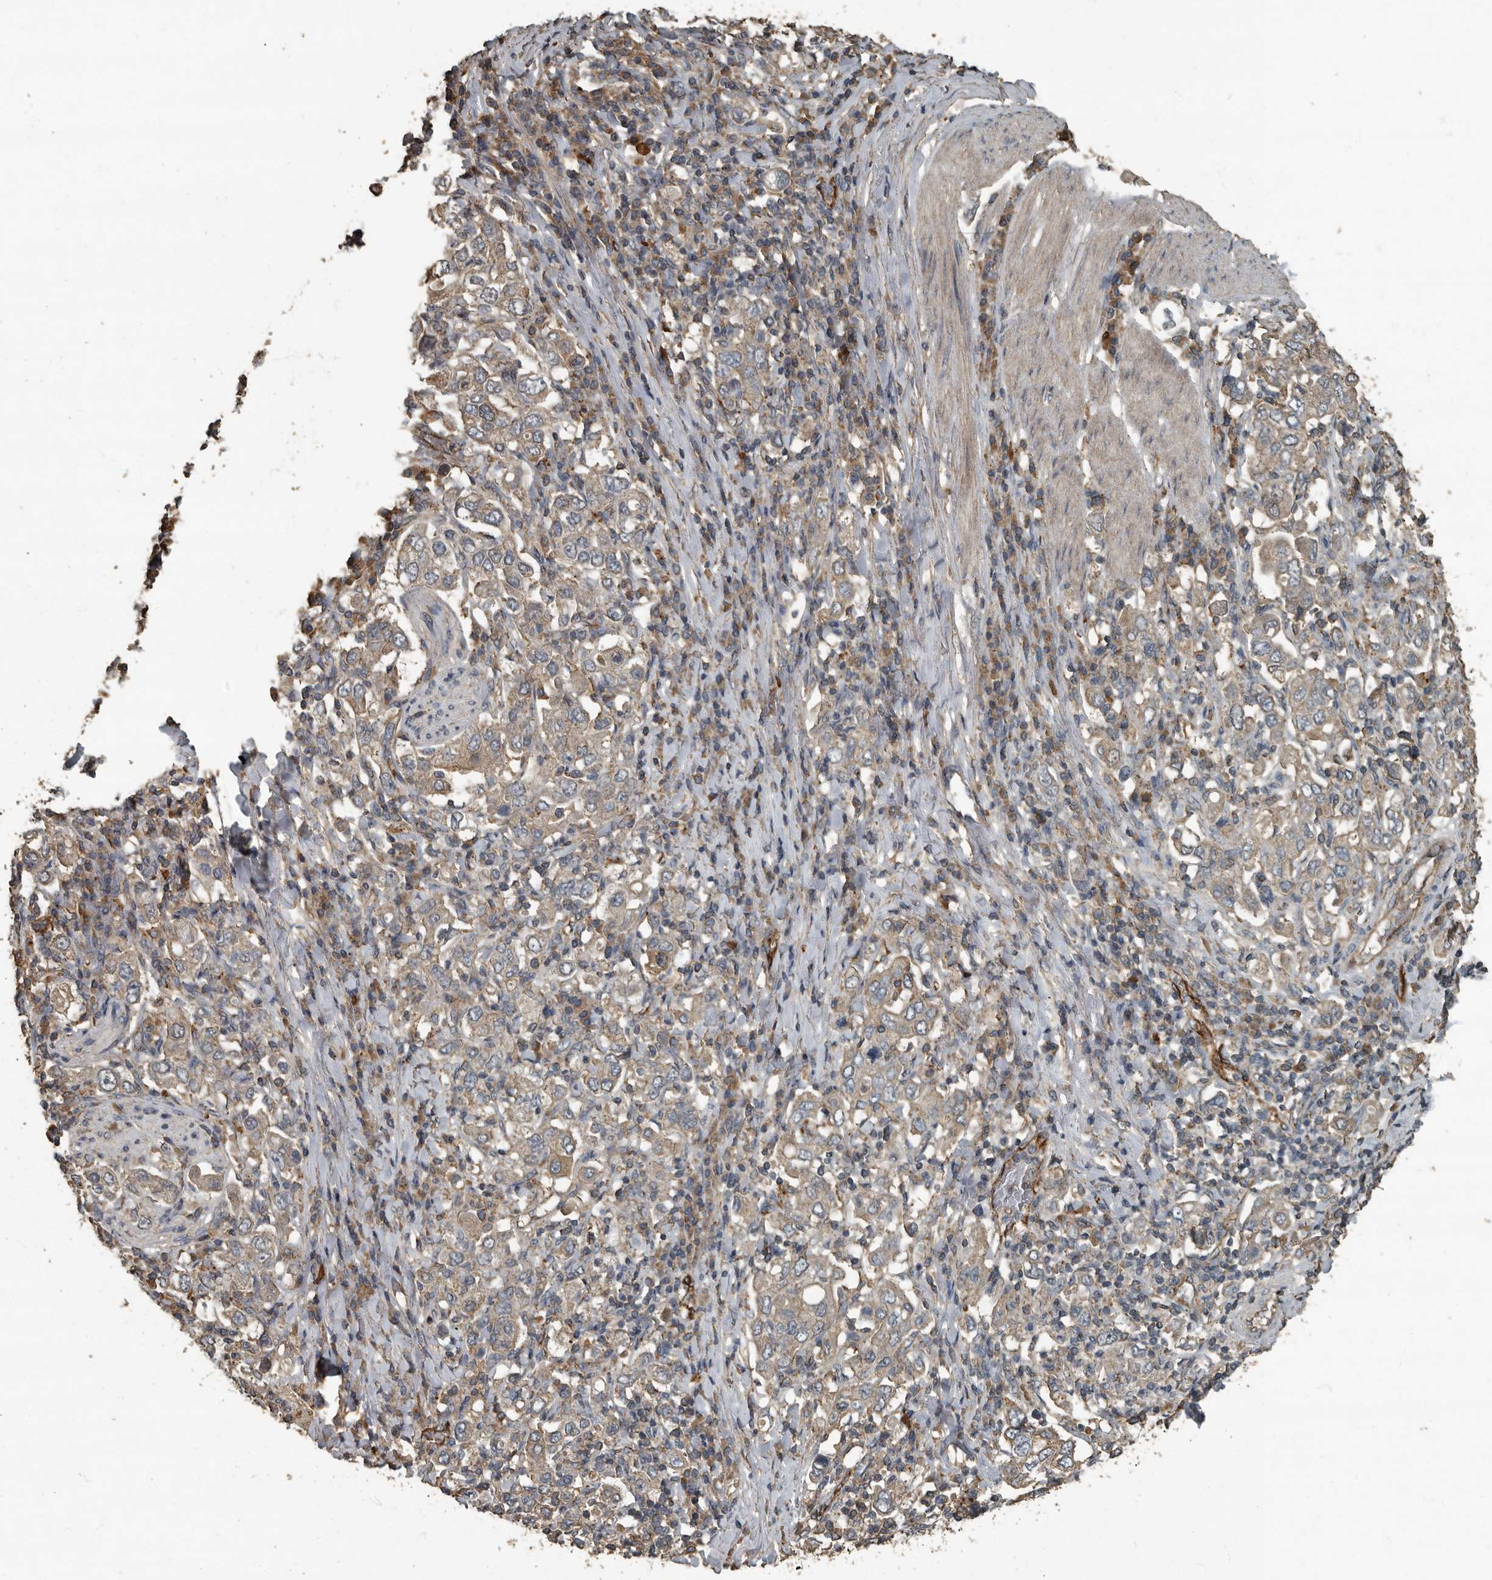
{"staining": {"intensity": "weak", "quantity": "<25%", "location": "cytoplasmic/membranous"}, "tissue": "stomach cancer", "cell_type": "Tumor cells", "image_type": "cancer", "snomed": [{"axis": "morphology", "description": "Adenocarcinoma, NOS"}, {"axis": "topography", "description": "Stomach, upper"}], "caption": "The immunohistochemistry image has no significant staining in tumor cells of stomach cancer (adenocarcinoma) tissue.", "gene": "IL15RA", "patient": {"sex": "male", "age": 62}}